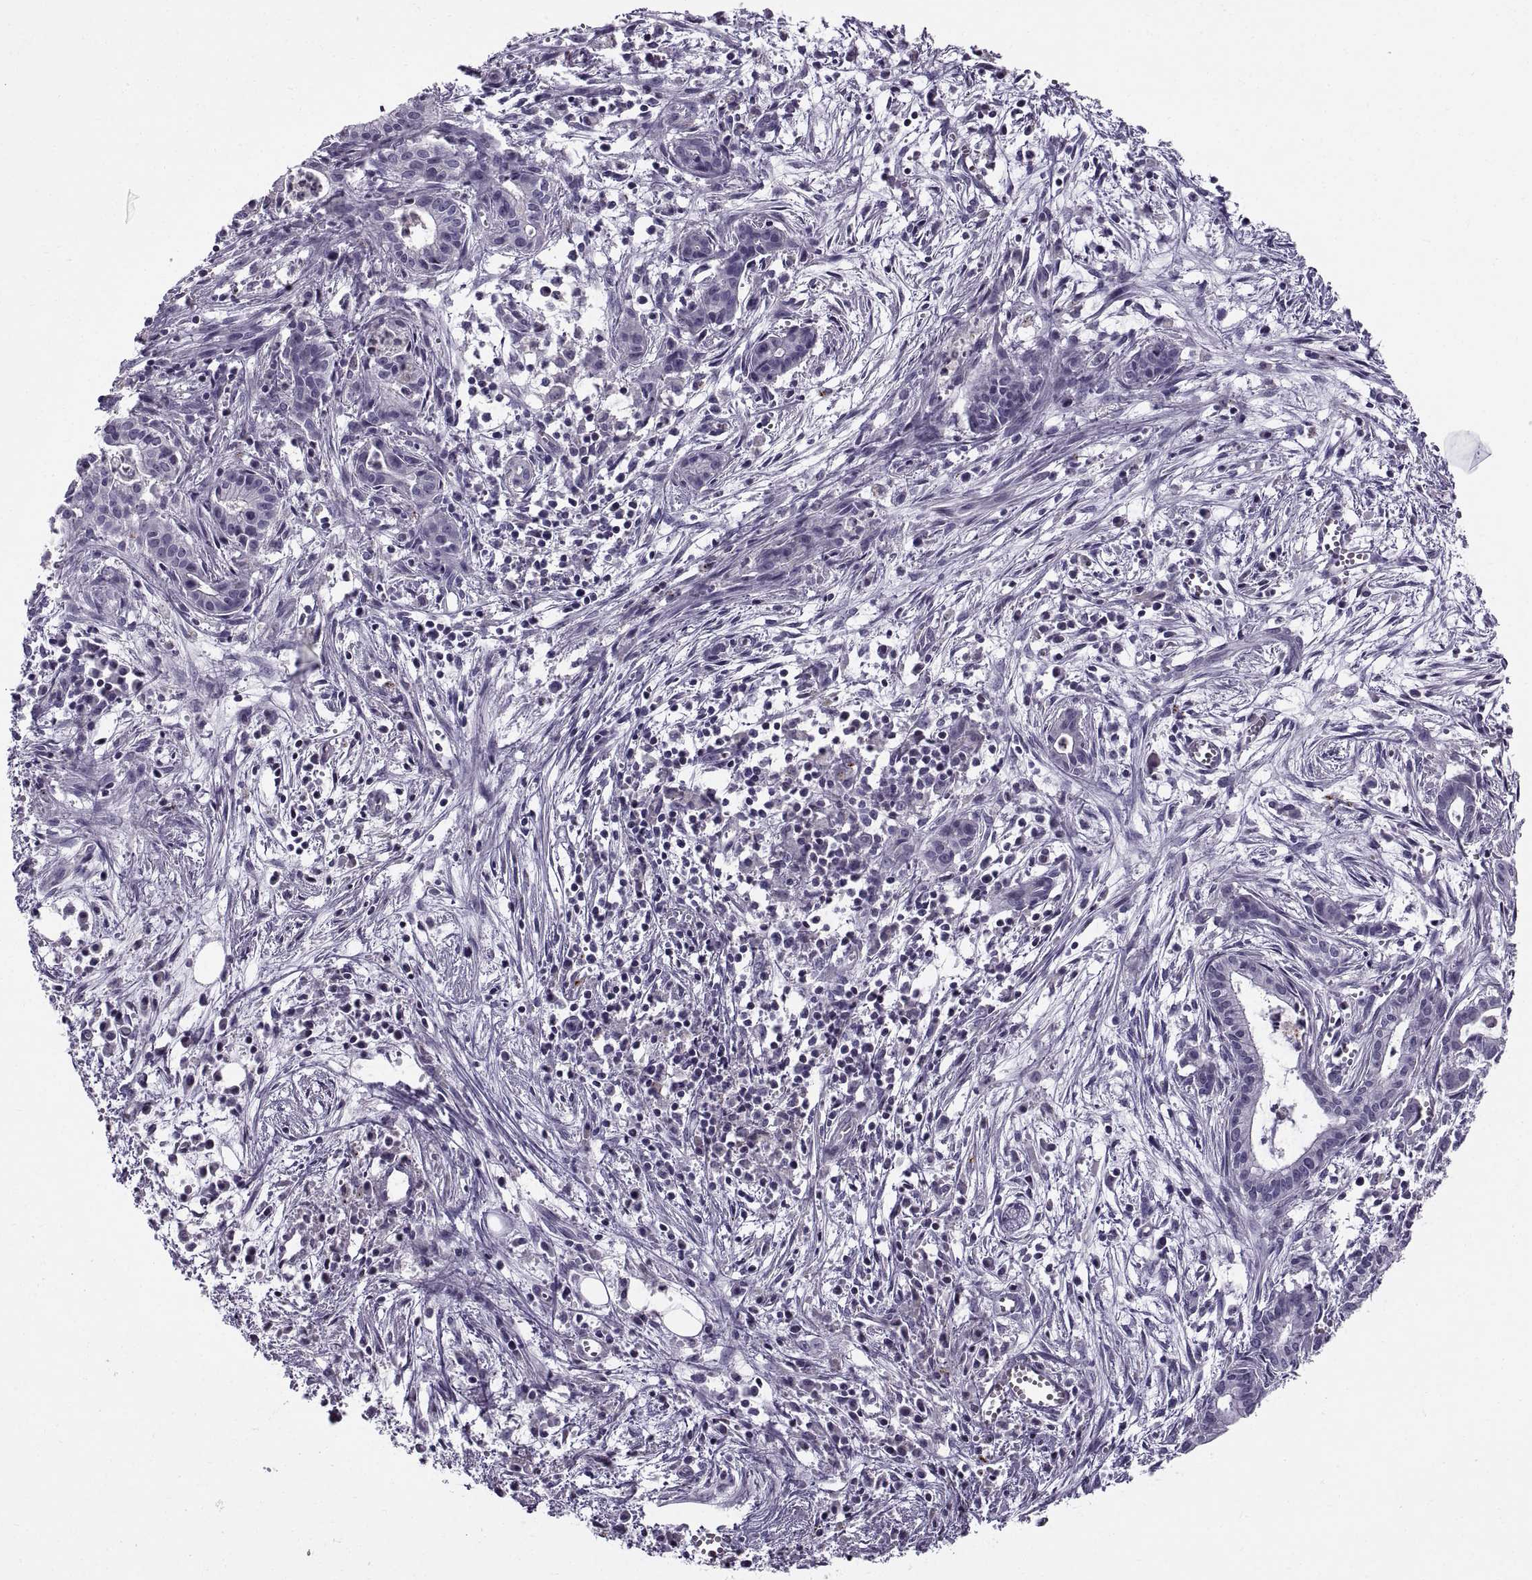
{"staining": {"intensity": "negative", "quantity": "none", "location": "none"}, "tissue": "pancreatic cancer", "cell_type": "Tumor cells", "image_type": "cancer", "snomed": [{"axis": "morphology", "description": "Adenocarcinoma, NOS"}, {"axis": "topography", "description": "Pancreas"}], "caption": "IHC histopathology image of neoplastic tissue: pancreatic cancer stained with DAB (3,3'-diaminobenzidine) displays no significant protein staining in tumor cells.", "gene": "CALCR", "patient": {"sex": "male", "age": 48}}